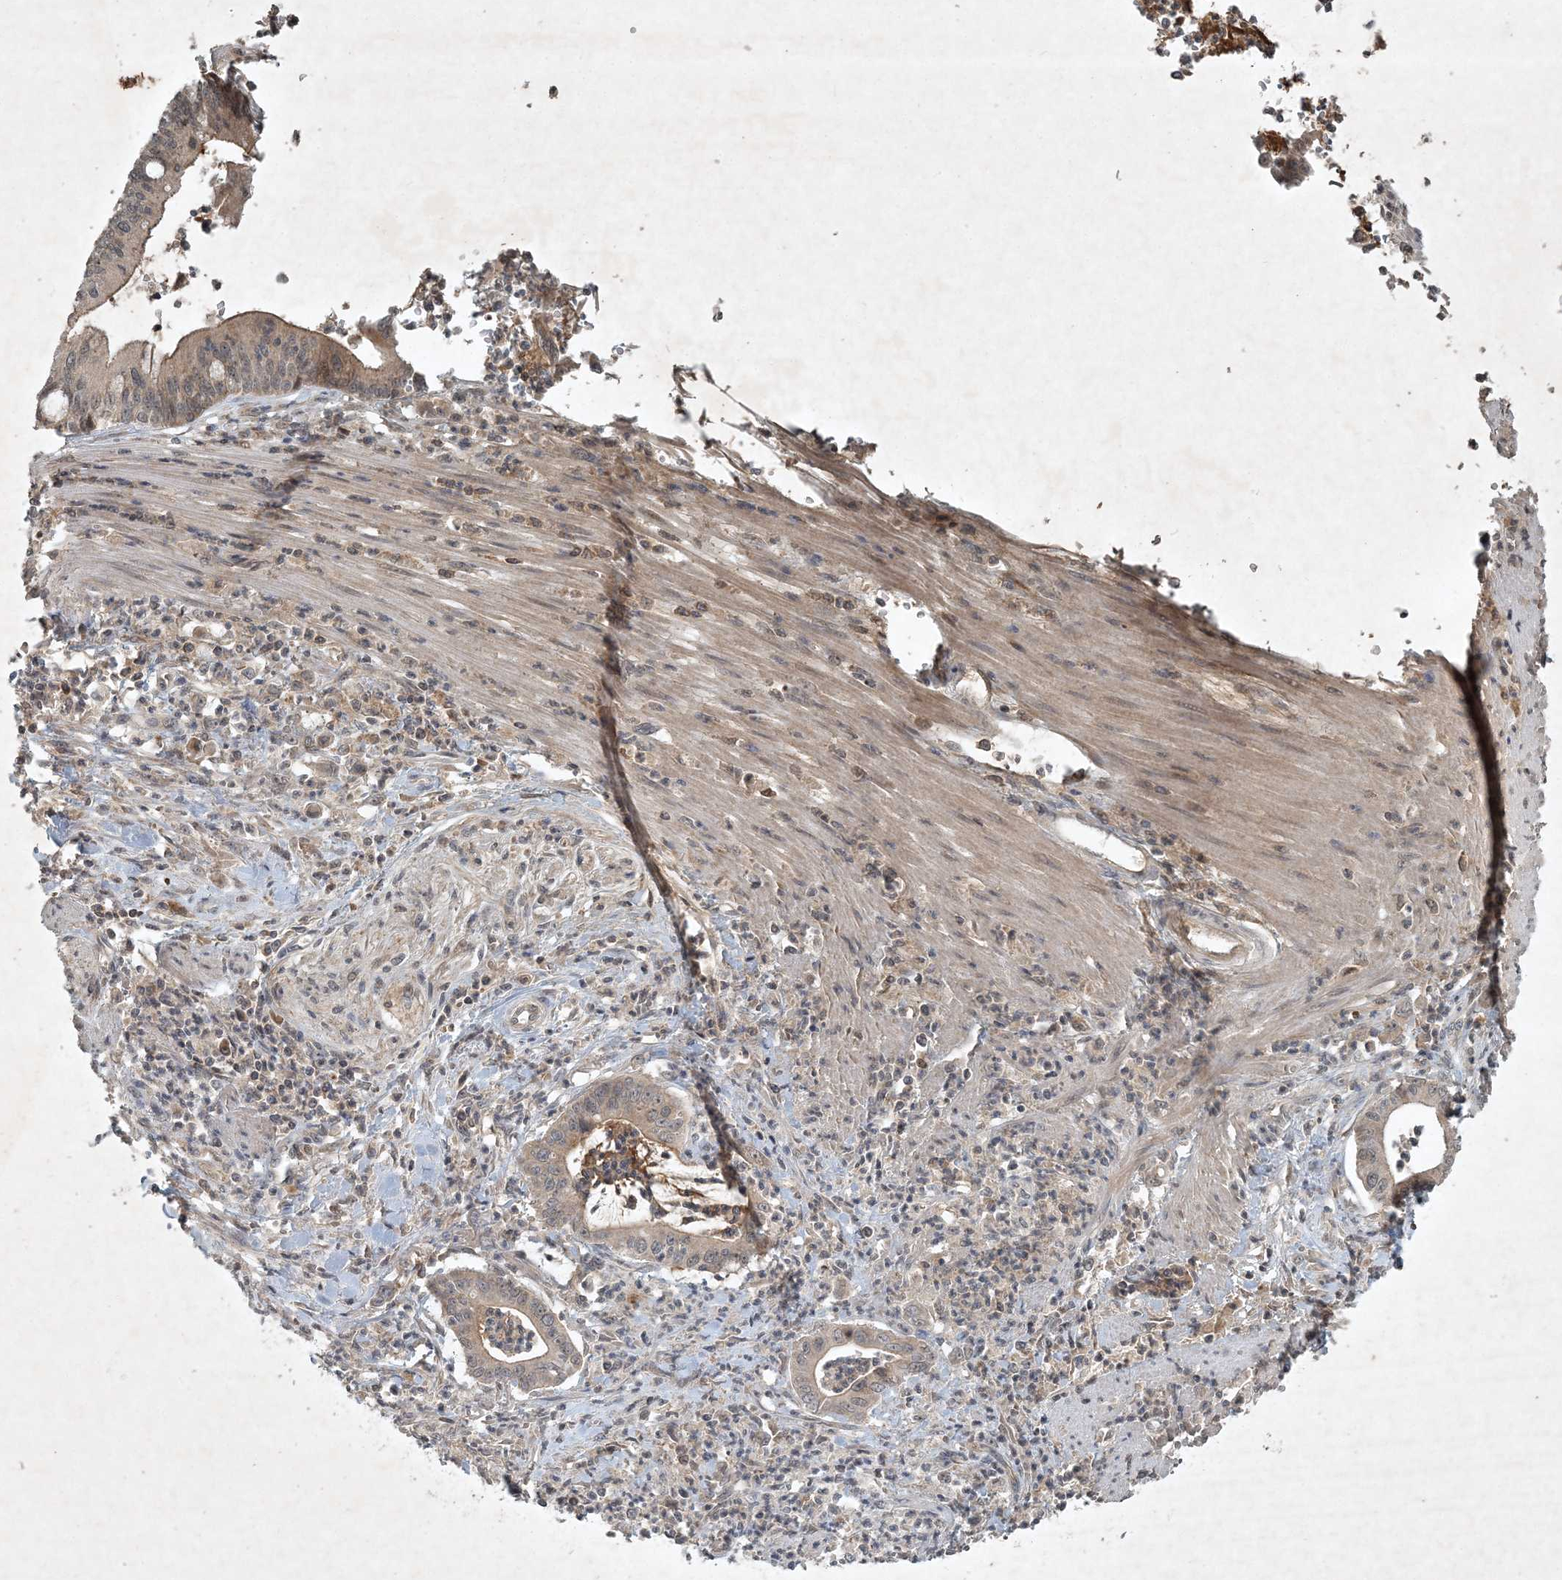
{"staining": {"intensity": "negative", "quantity": "none", "location": "none"}, "tissue": "pancreatic cancer", "cell_type": "Tumor cells", "image_type": "cancer", "snomed": [{"axis": "morphology", "description": "Adenocarcinoma, NOS"}, {"axis": "topography", "description": "Pancreas"}], "caption": "Human pancreatic cancer (adenocarcinoma) stained for a protein using immunohistochemistry demonstrates no positivity in tumor cells.", "gene": "TNFAIP6", "patient": {"sex": "male", "age": 69}}